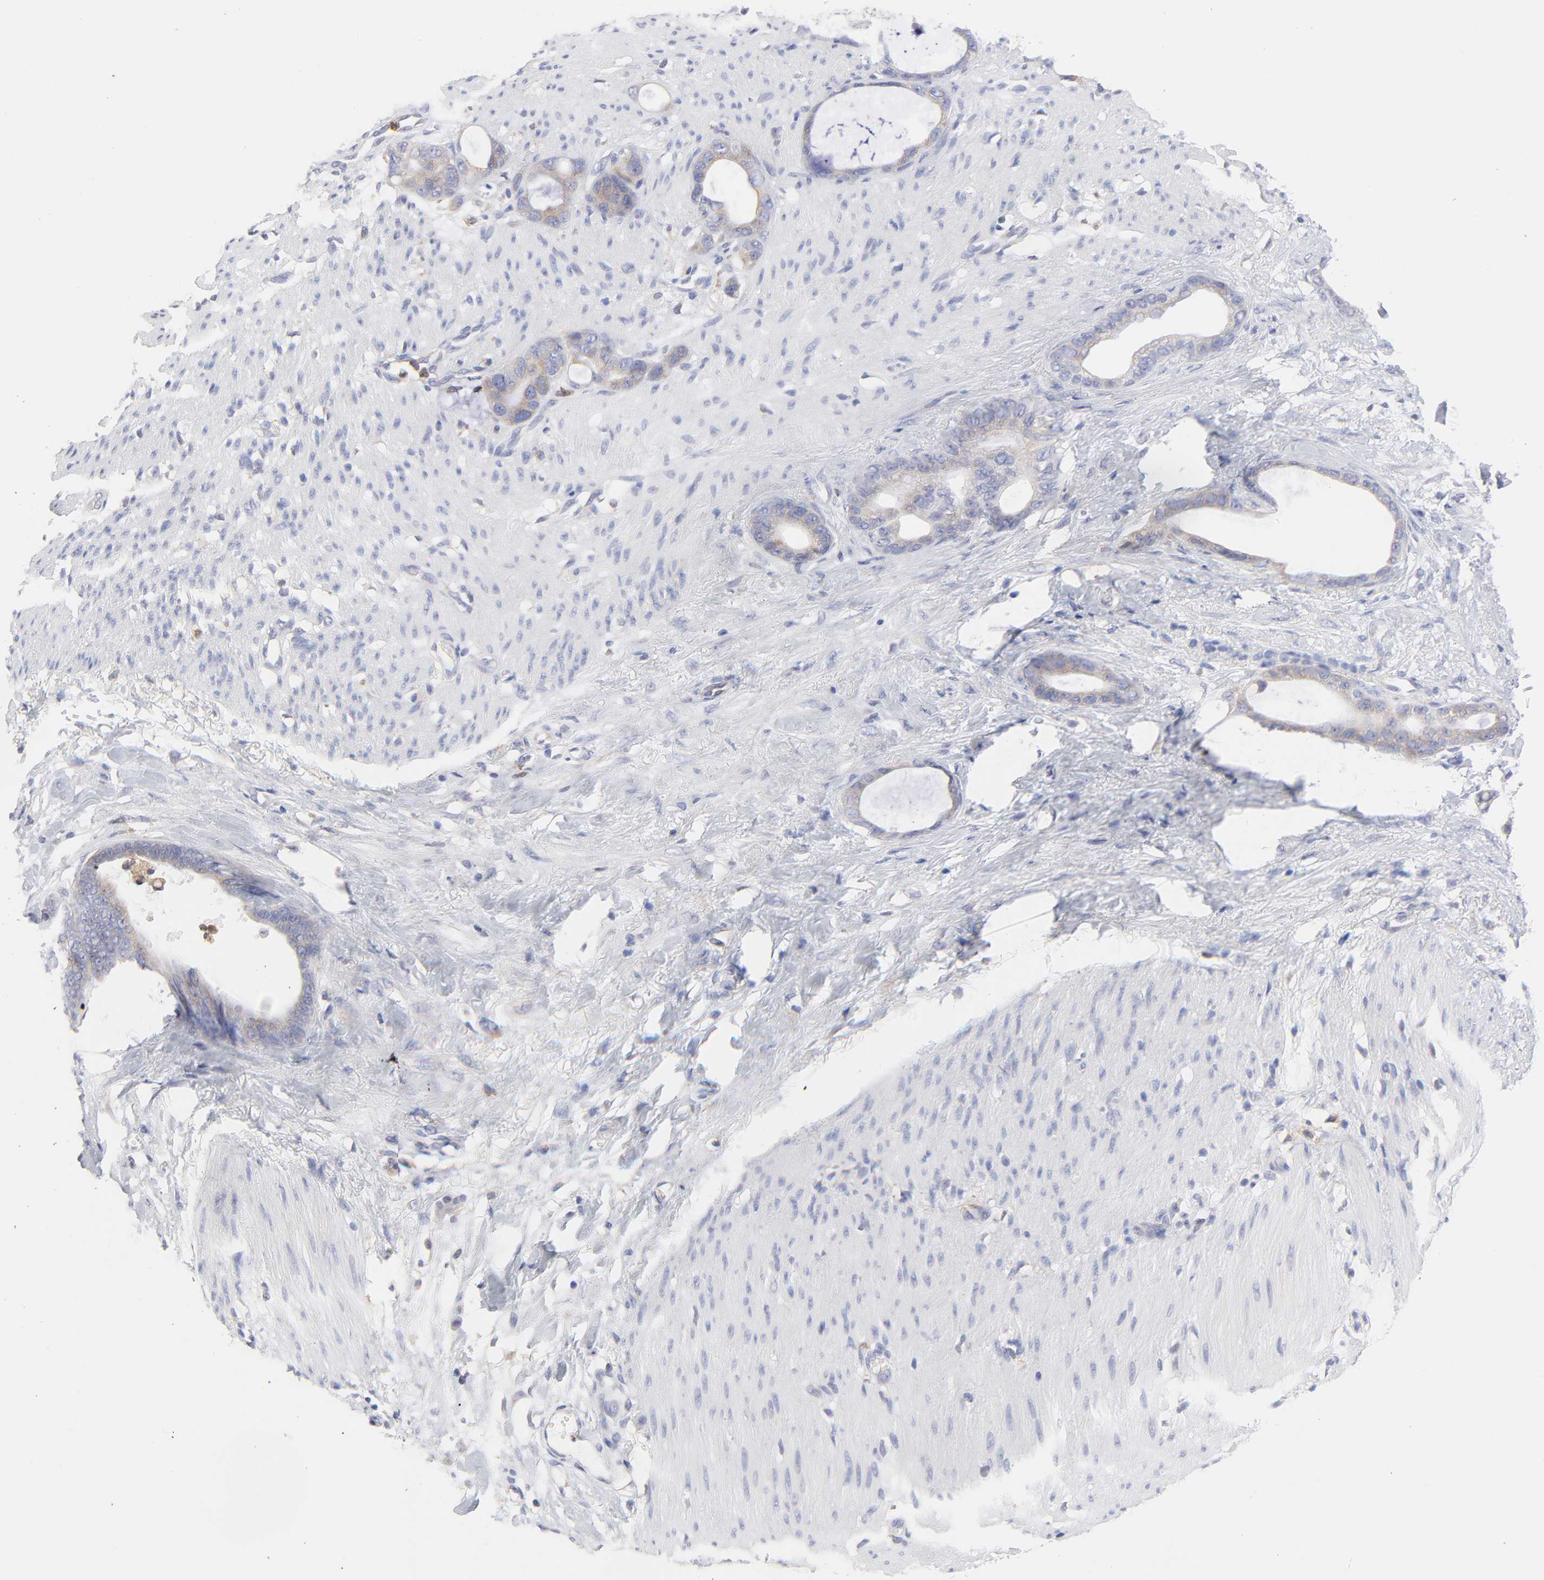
{"staining": {"intensity": "weak", "quantity": ">75%", "location": "cytoplasmic/membranous"}, "tissue": "stomach cancer", "cell_type": "Tumor cells", "image_type": "cancer", "snomed": [{"axis": "morphology", "description": "Adenocarcinoma, NOS"}, {"axis": "topography", "description": "Stomach"}], "caption": "Immunohistochemistry image of neoplastic tissue: stomach cancer stained using immunohistochemistry (IHC) displays low levels of weak protein expression localized specifically in the cytoplasmic/membranous of tumor cells, appearing as a cytoplasmic/membranous brown color.", "gene": "MOSPD2", "patient": {"sex": "female", "age": 75}}